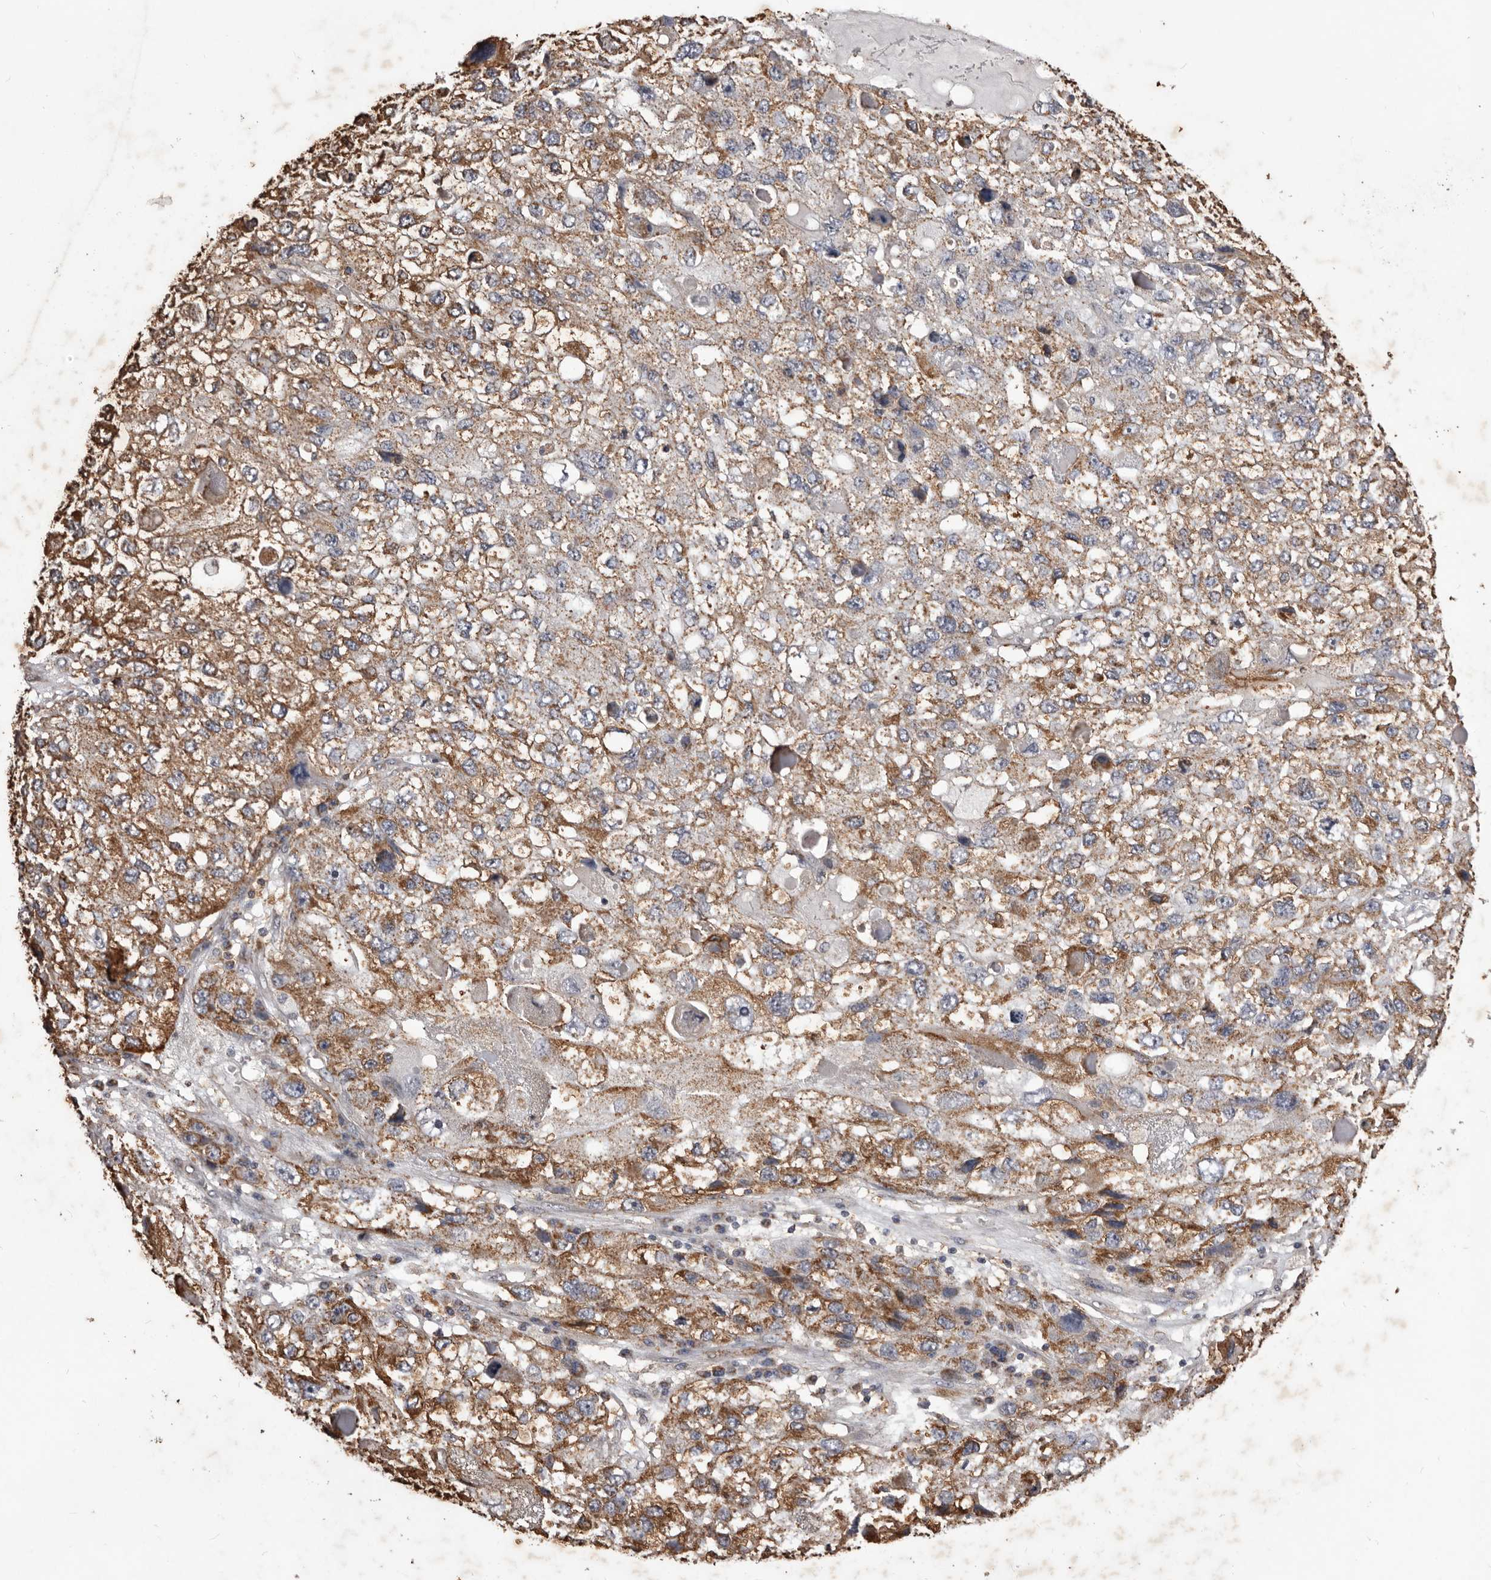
{"staining": {"intensity": "moderate", "quantity": ">75%", "location": "cytoplasmic/membranous"}, "tissue": "endometrial cancer", "cell_type": "Tumor cells", "image_type": "cancer", "snomed": [{"axis": "morphology", "description": "Adenocarcinoma, NOS"}, {"axis": "topography", "description": "Endometrium"}], "caption": "A medium amount of moderate cytoplasmic/membranous expression is present in approximately >75% of tumor cells in adenocarcinoma (endometrial) tissue. Immunohistochemistry (ihc) stains the protein in brown and the nuclei are stained blue.", "gene": "CXCL14", "patient": {"sex": "female", "age": 49}}